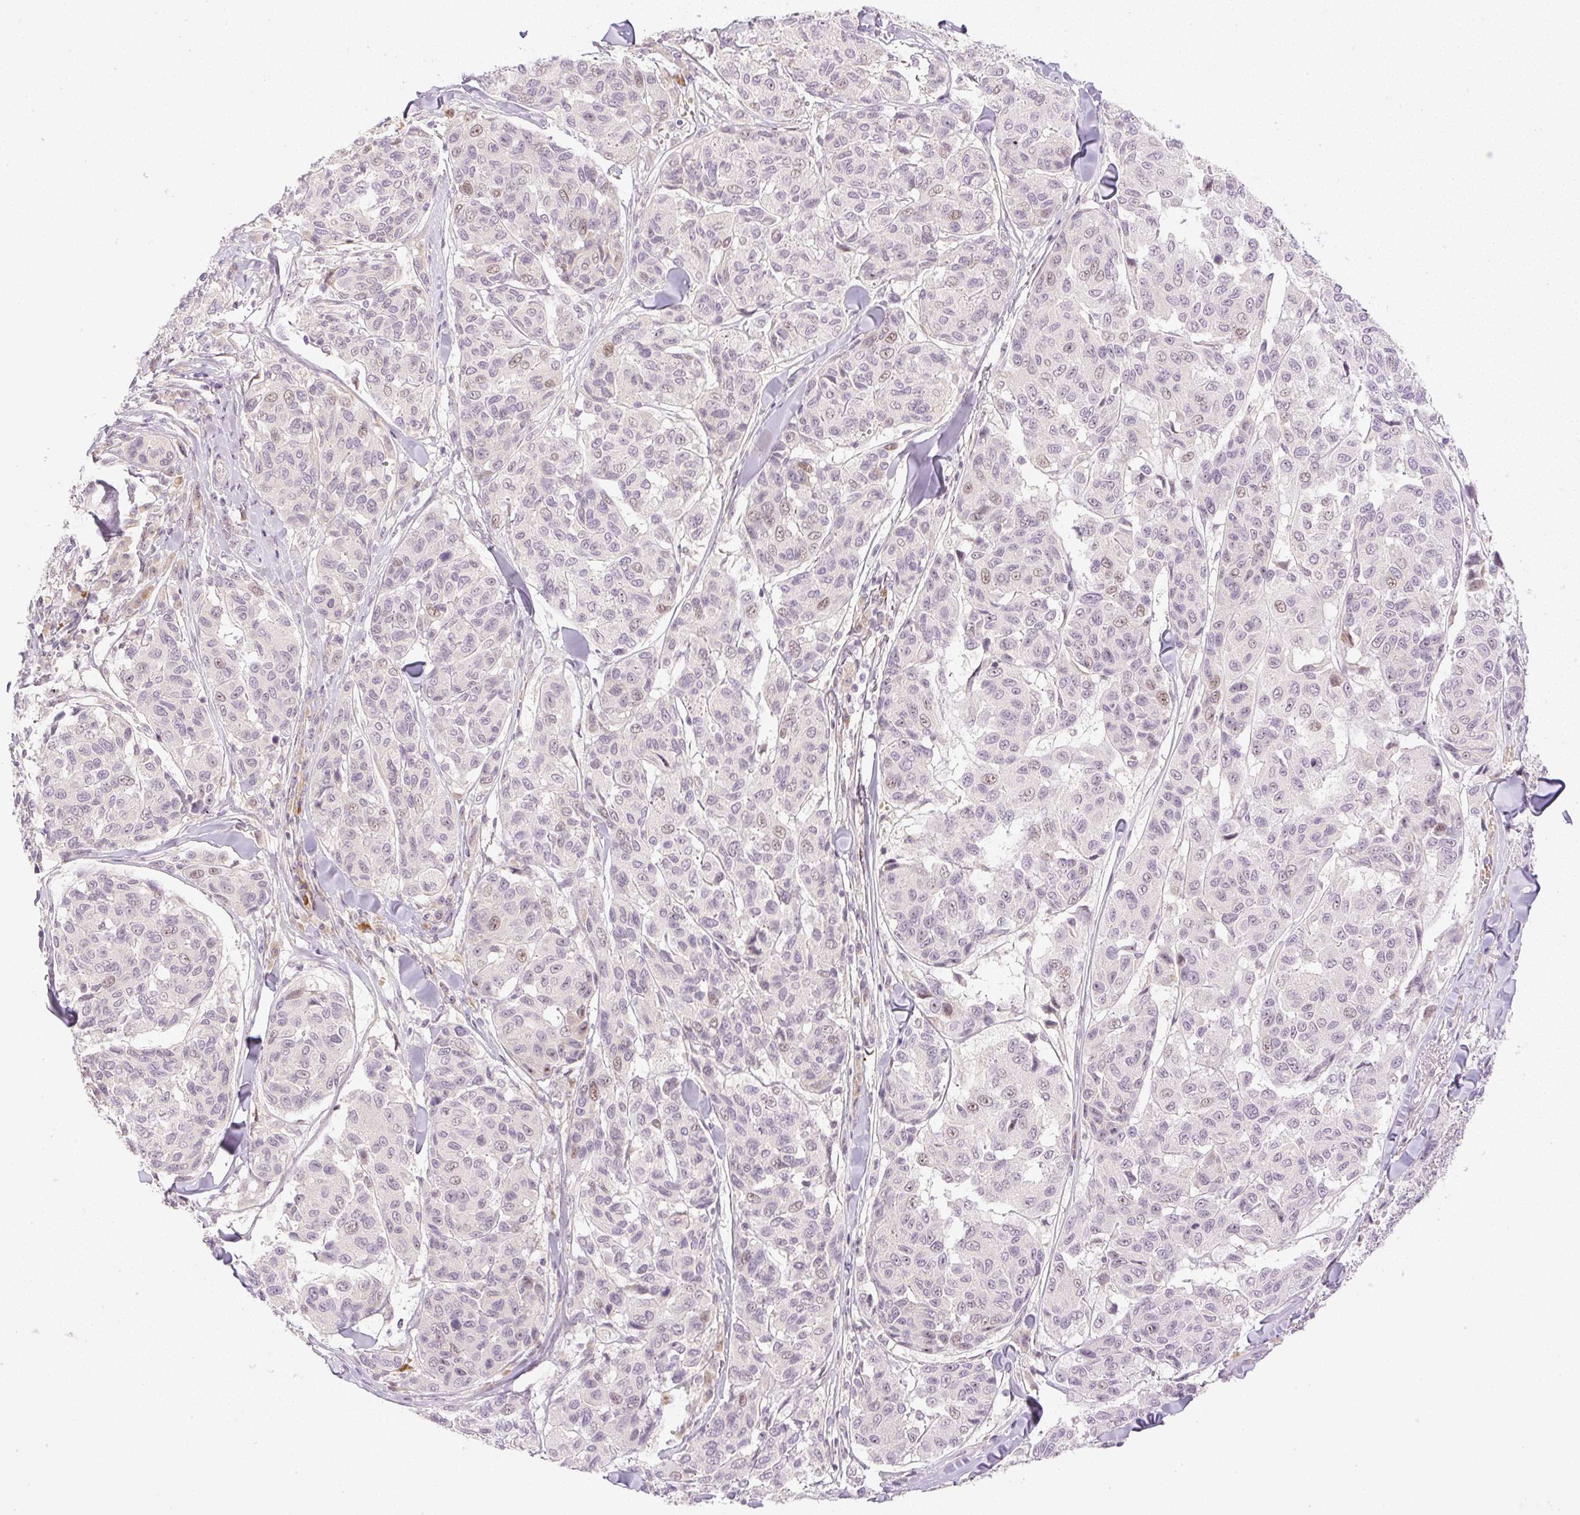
{"staining": {"intensity": "weak", "quantity": "<25%", "location": "nuclear"}, "tissue": "melanoma", "cell_type": "Tumor cells", "image_type": "cancer", "snomed": [{"axis": "morphology", "description": "Malignant melanoma, NOS"}, {"axis": "topography", "description": "Skin"}], "caption": "The image displays no significant expression in tumor cells of melanoma.", "gene": "AAR2", "patient": {"sex": "female", "age": 66}}